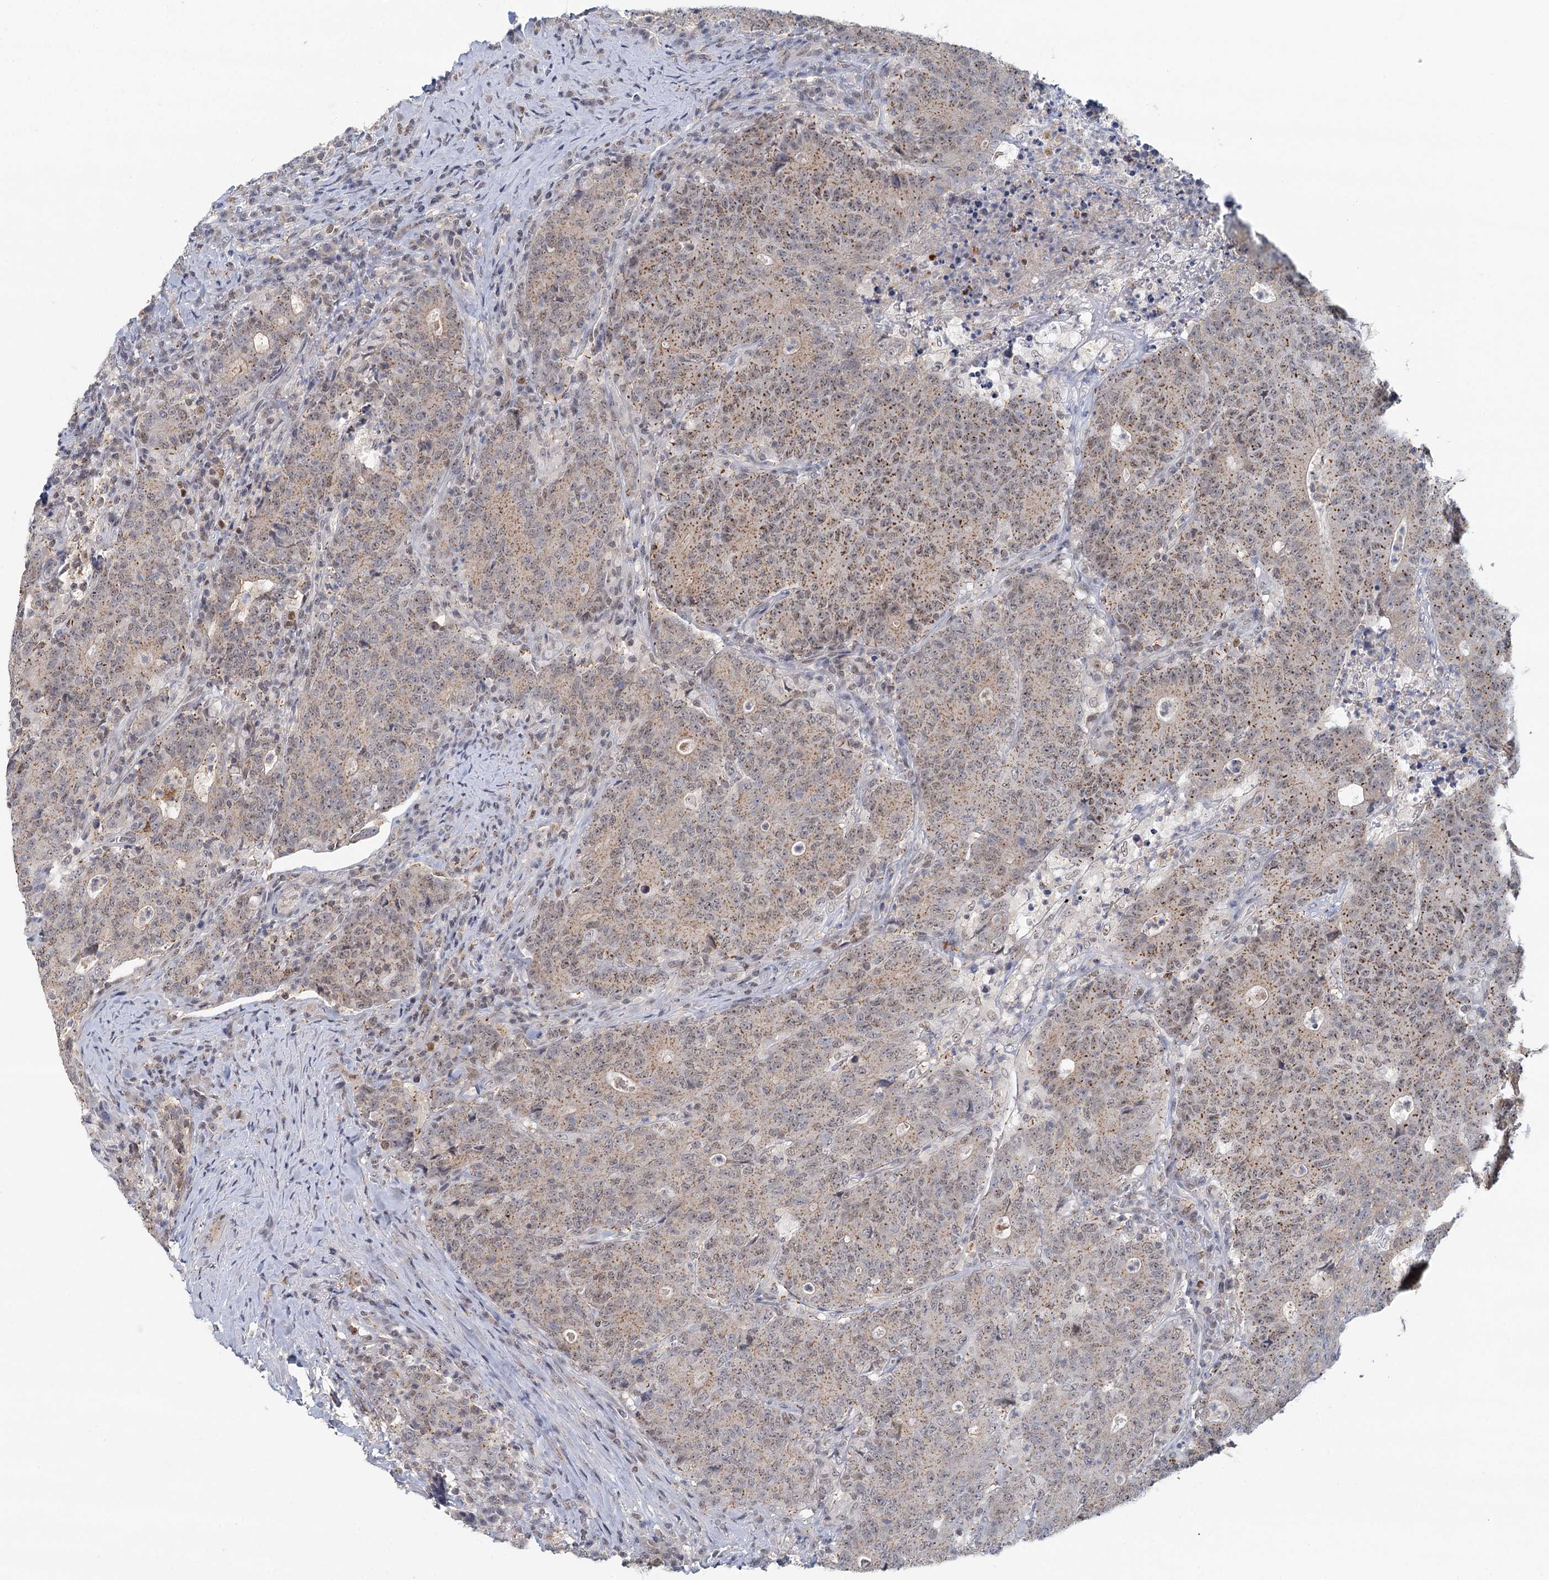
{"staining": {"intensity": "moderate", "quantity": ">75%", "location": "cytoplasmic/membranous"}, "tissue": "colorectal cancer", "cell_type": "Tumor cells", "image_type": "cancer", "snomed": [{"axis": "morphology", "description": "Adenocarcinoma, NOS"}, {"axis": "topography", "description": "Colon"}], "caption": "IHC micrograph of neoplastic tissue: human colorectal cancer (adenocarcinoma) stained using immunohistochemistry displays medium levels of moderate protein expression localized specifically in the cytoplasmic/membranous of tumor cells, appearing as a cytoplasmic/membranous brown color.", "gene": "GPATCH11", "patient": {"sex": "female", "age": 75}}